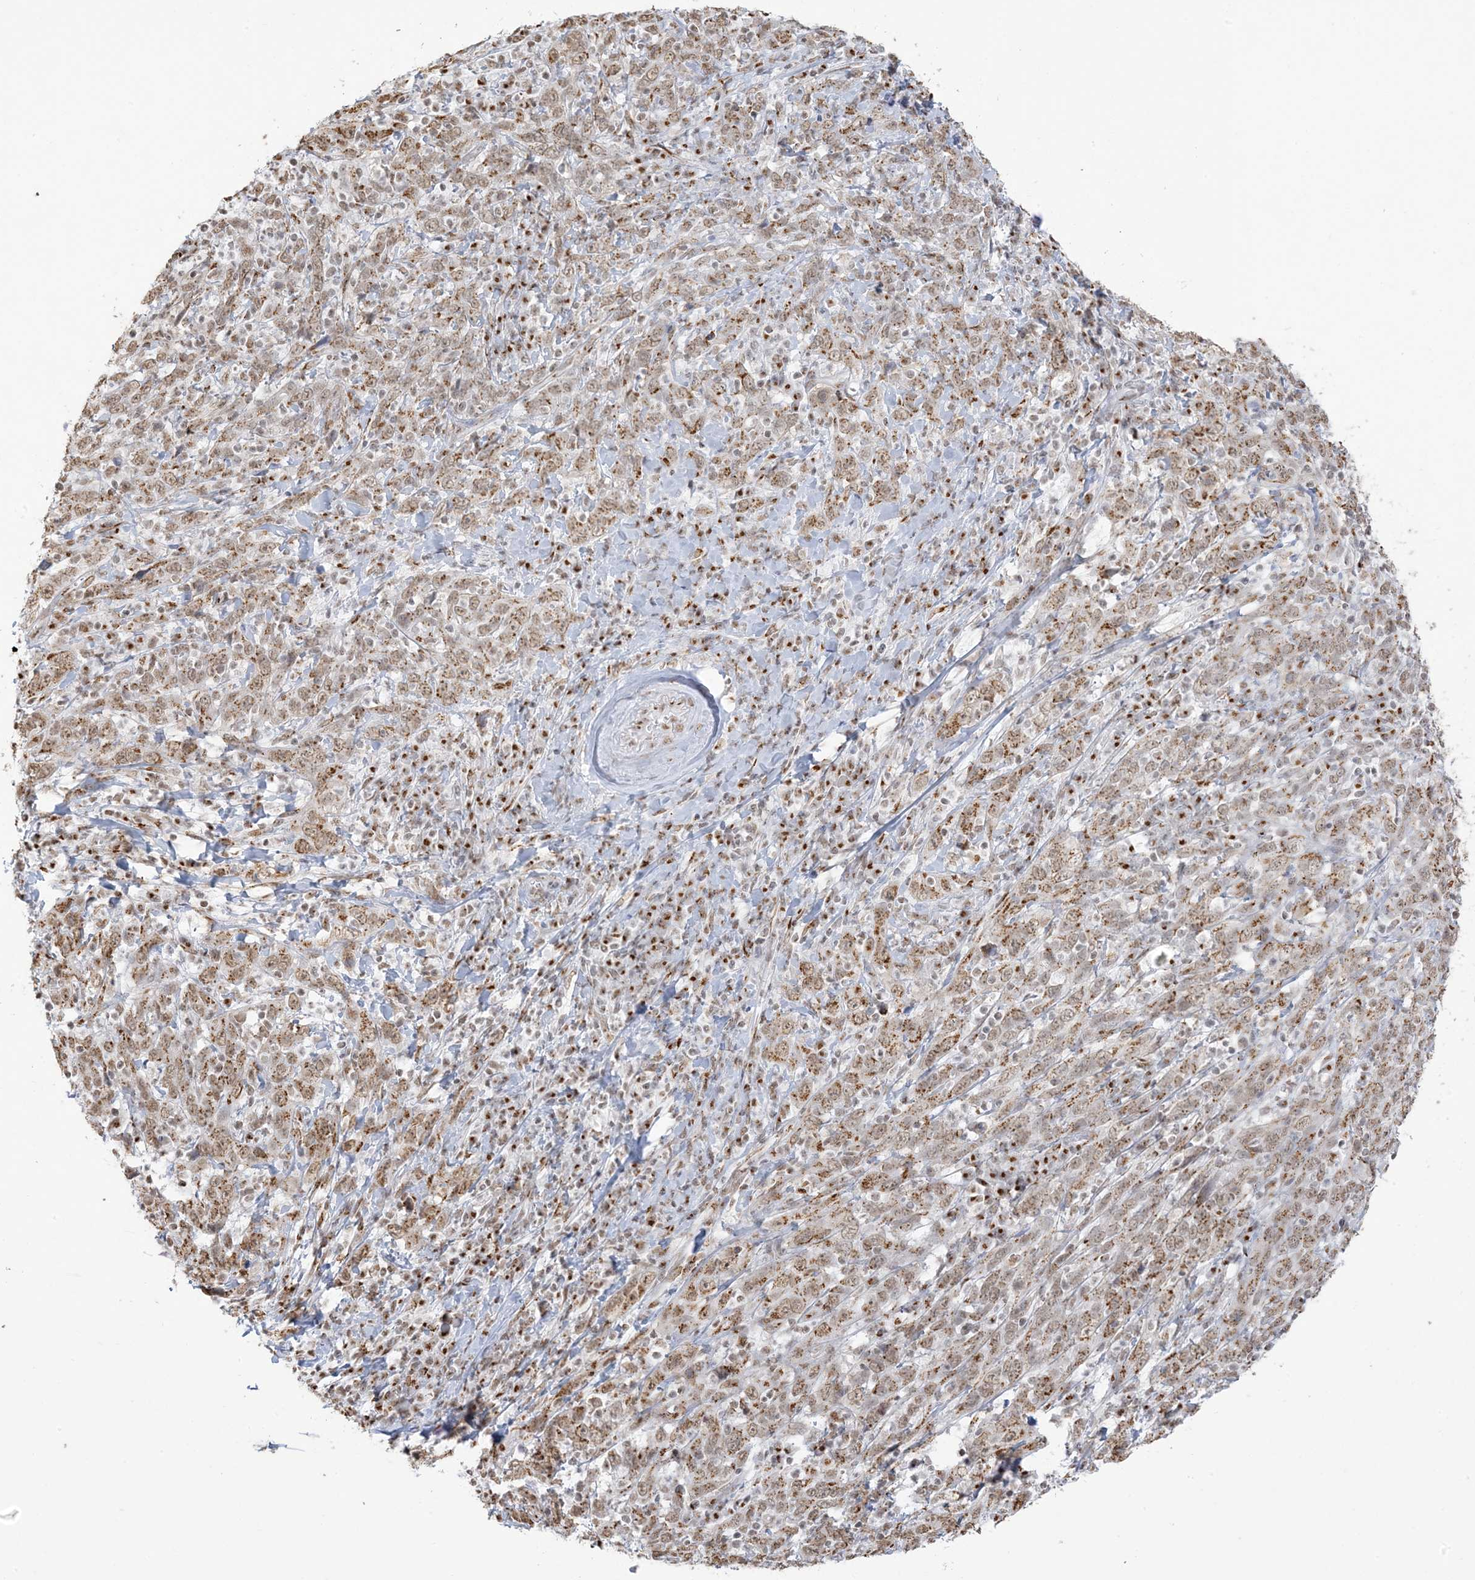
{"staining": {"intensity": "moderate", "quantity": ">75%", "location": "cytoplasmic/membranous,nuclear"}, "tissue": "cervical cancer", "cell_type": "Tumor cells", "image_type": "cancer", "snomed": [{"axis": "morphology", "description": "Squamous cell carcinoma, NOS"}, {"axis": "topography", "description": "Cervix"}], "caption": "Immunohistochemistry micrograph of human cervical squamous cell carcinoma stained for a protein (brown), which reveals medium levels of moderate cytoplasmic/membranous and nuclear staining in approximately >75% of tumor cells.", "gene": "GPR107", "patient": {"sex": "female", "age": 46}}